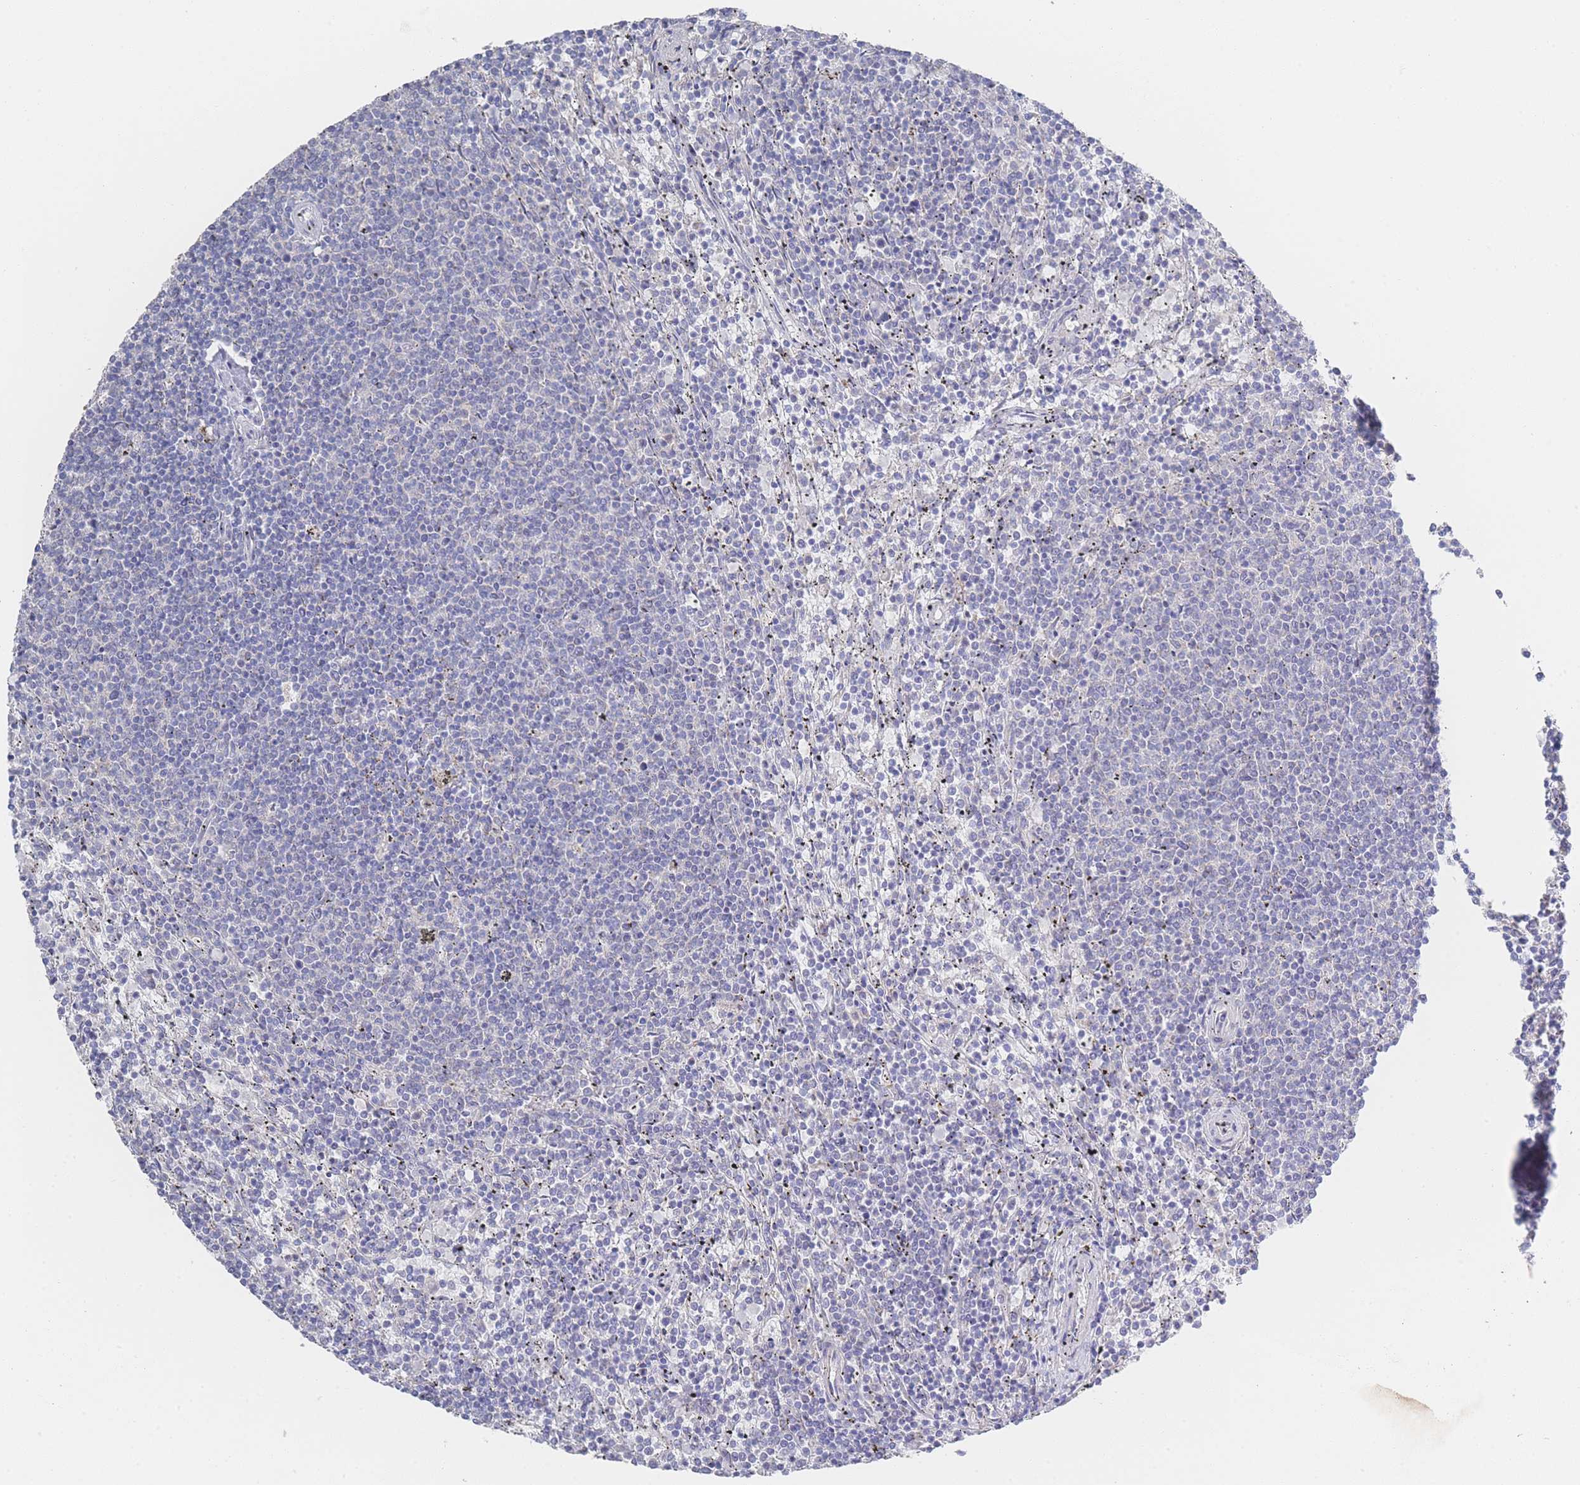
{"staining": {"intensity": "negative", "quantity": "none", "location": "none"}, "tissue": "lymphoma", "cell_type": "Tumor cells", "image_type": "cancer", "snomed": [{"axis": "morphology", "description": "Malignant lymphoma, non-Hodgkin's type, Low grade"}, {"axis": "topography", "description": "Spleen"}], "caption": "An image of low-grade malignant lymphoma, non-Hodgkin's type stained for a protein displays no brown staining in tumor cells.", "gene": "ZNF142", "patient": {"sex": "female", "age": 50}}